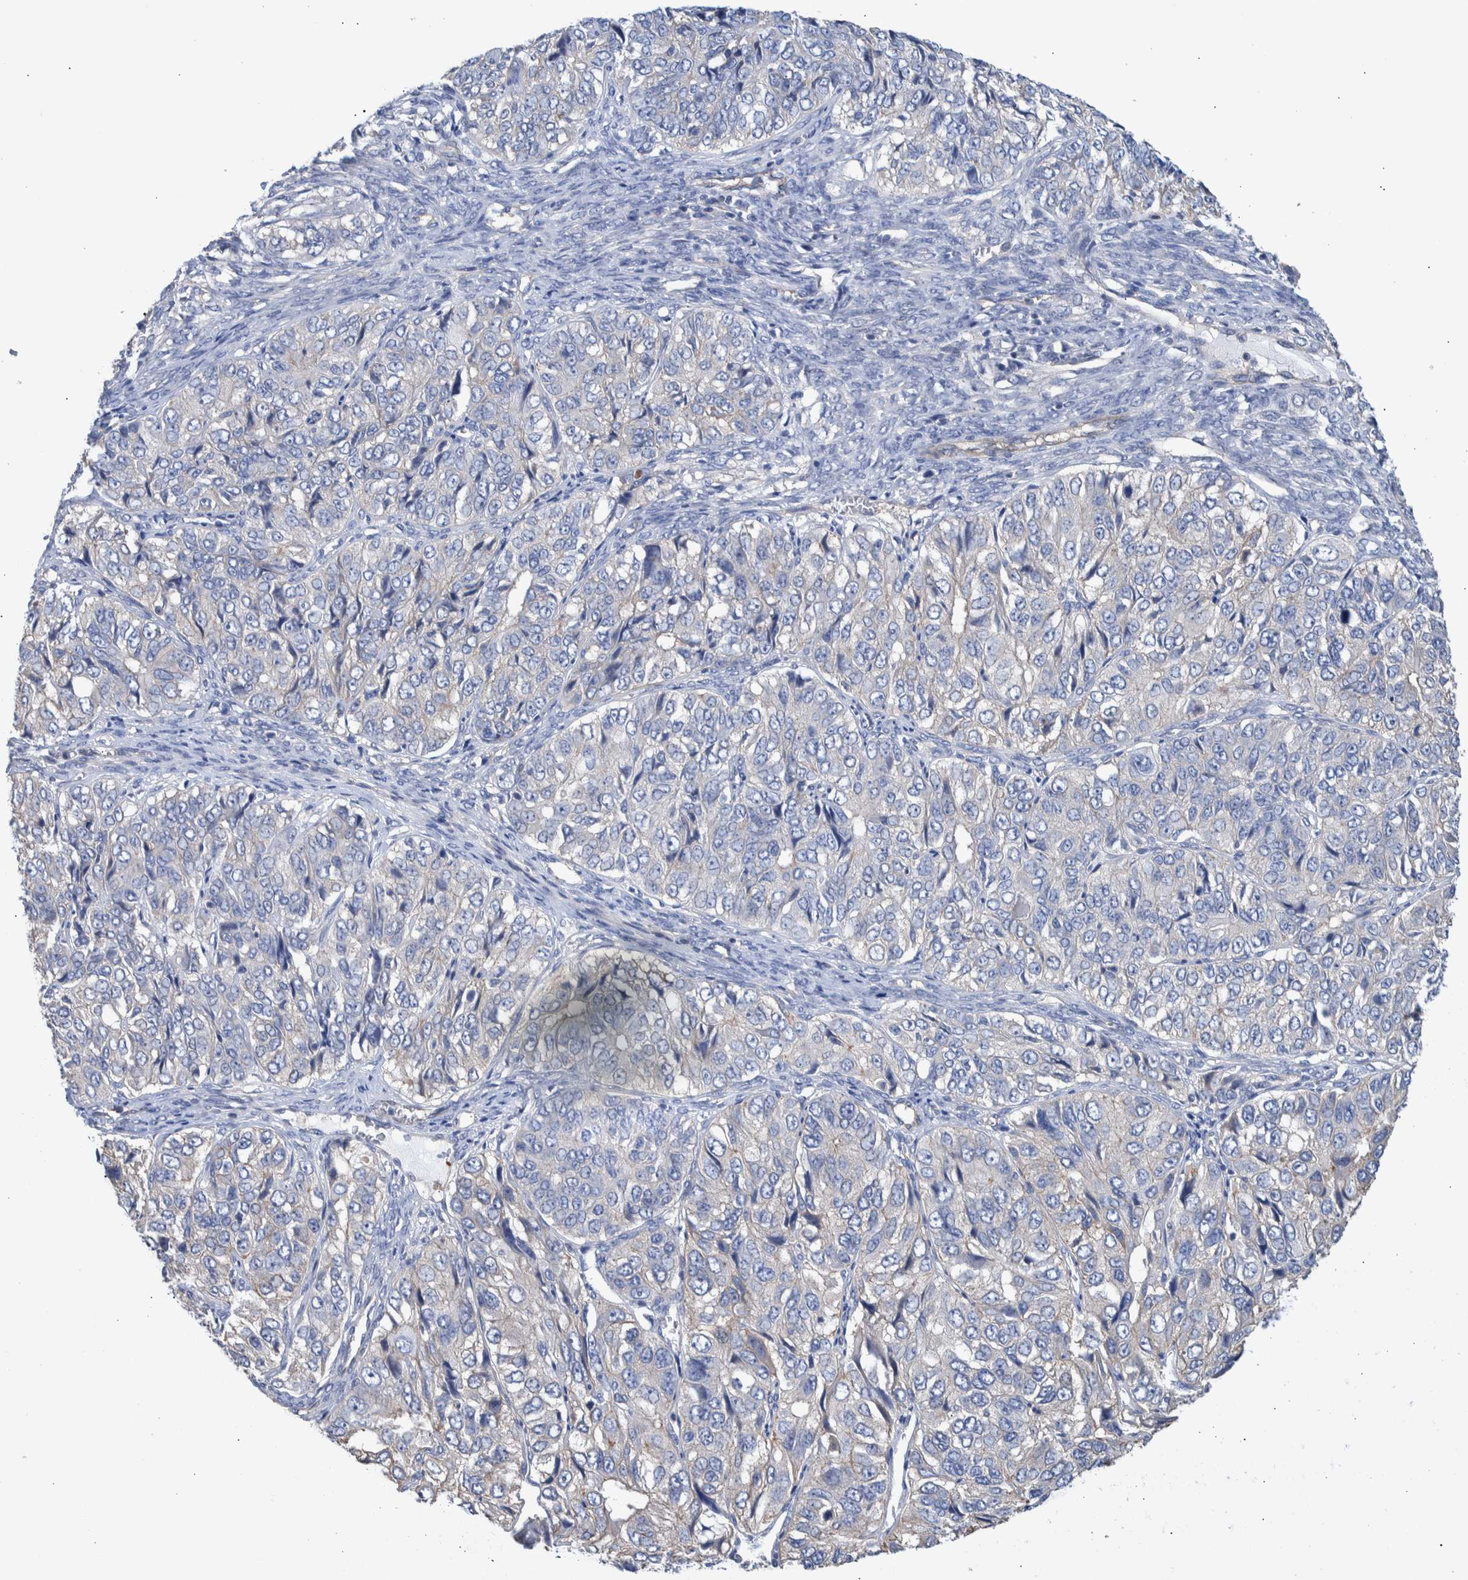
{"staining": {"intensity": "negative", "quantity": "none", "location": "none"}, "tissue": "ovarian cancer", "cell_type": "Tumor cells", "image_type": "cancer", "snomed": [{"axis": "morphology", "description": "Carcinoma, endometroid"}, {"axis": "topography", "description": "Ovary"}], "caption": "A micrograph of human ovarian endometroid carcinoma is negative for staining in tumor cells.", "gene": "PPP3CC", "patient": {"sex": "female", "age": 51}}